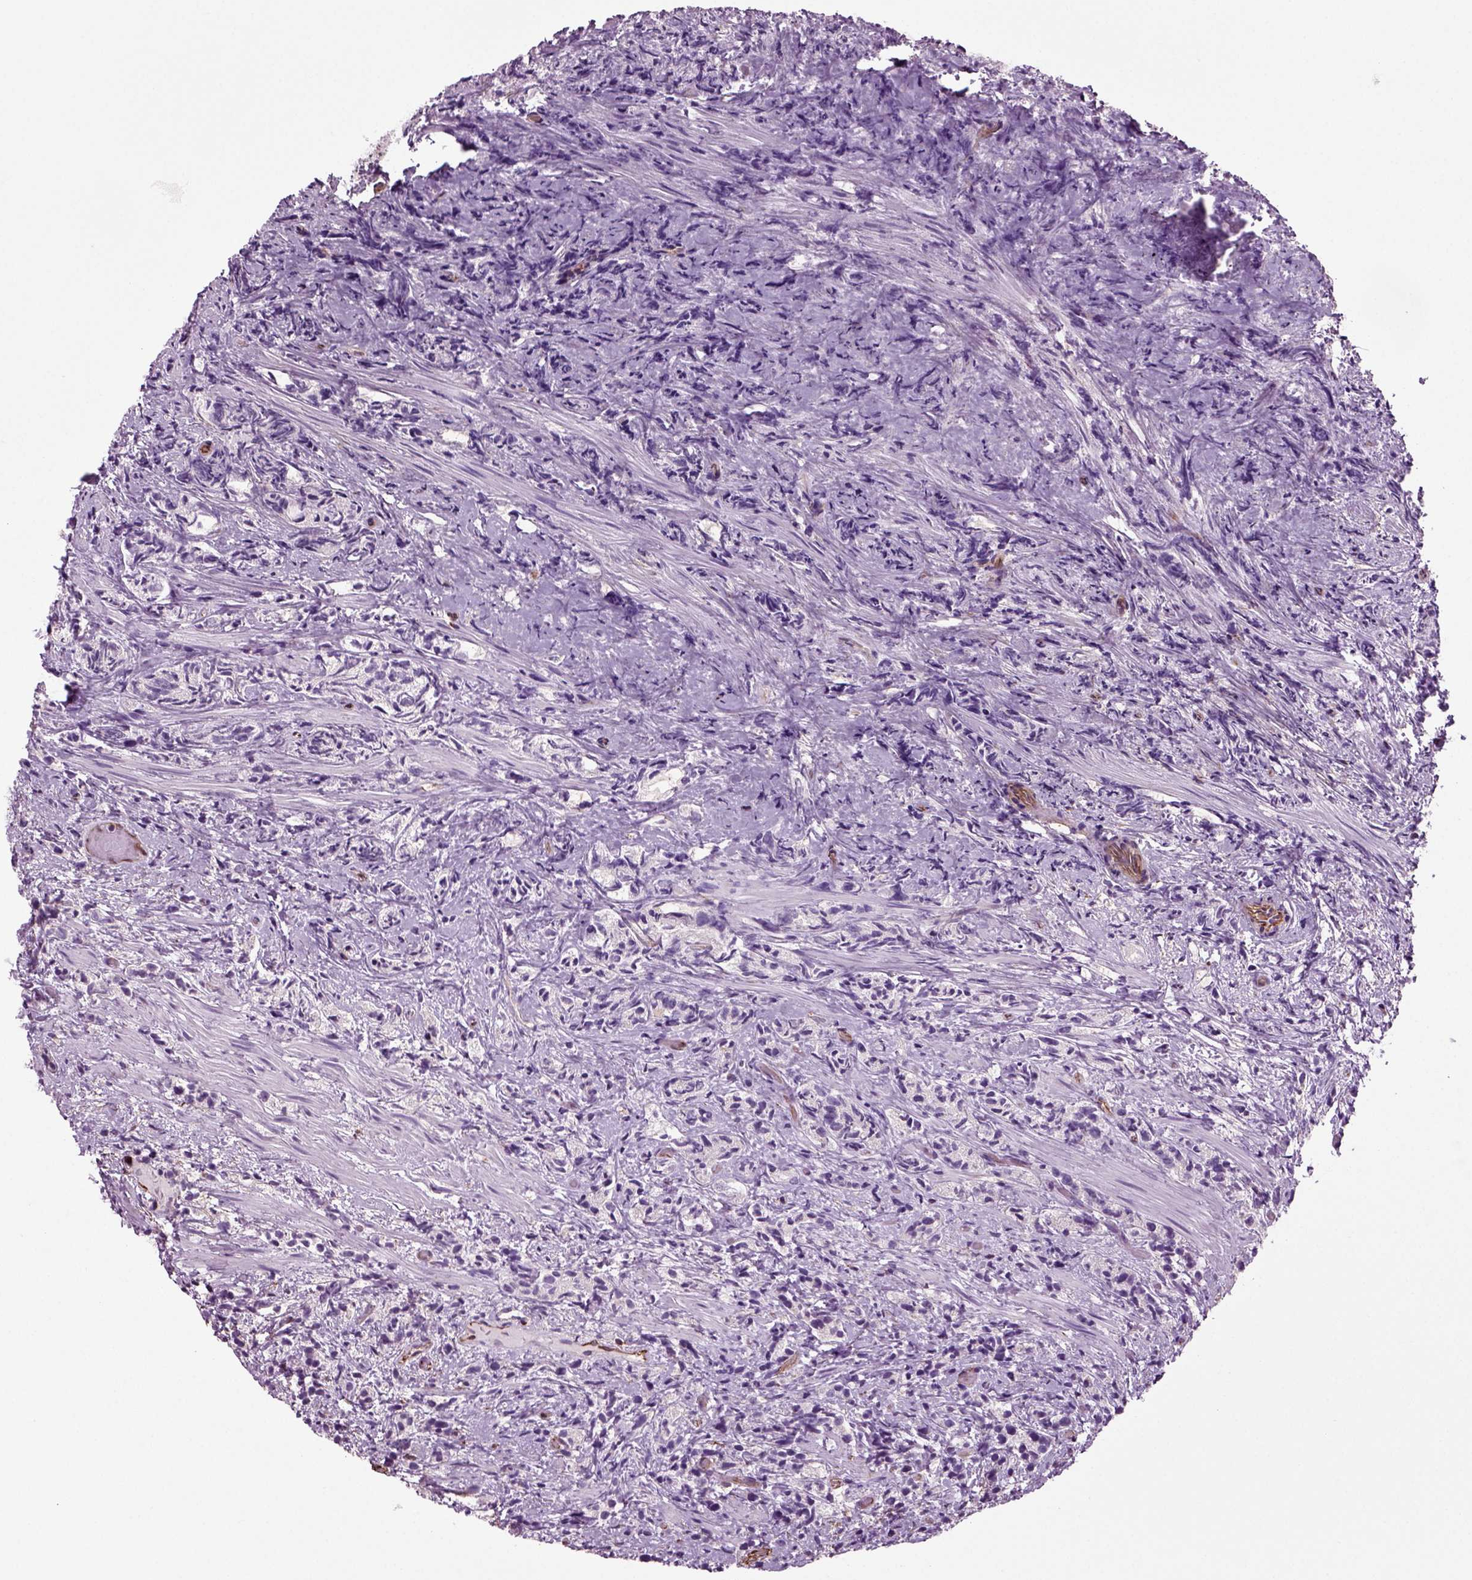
{"staining": {"intensity": "negative", "quantity": "none", "location": "none"}, "tissue": "prostate cancer", "cell_type": "Tumor cells", "image_type": "cancer", "snomed": [{"axis": "morphology", "description": "Adenocarcinoma, High grade"}, {"axis": "topography", "description": "Prostate"}], "caption": "Immunohistochemistry (IHC) photomicrograph of neoplastic tissue: prostate cancer (adenocarcinoma (high-grade)) stained with DAB displays no significant protein staining in tumor cells.", "gene": "ACER3", "patient": {"sex": "male", "age": 53}}